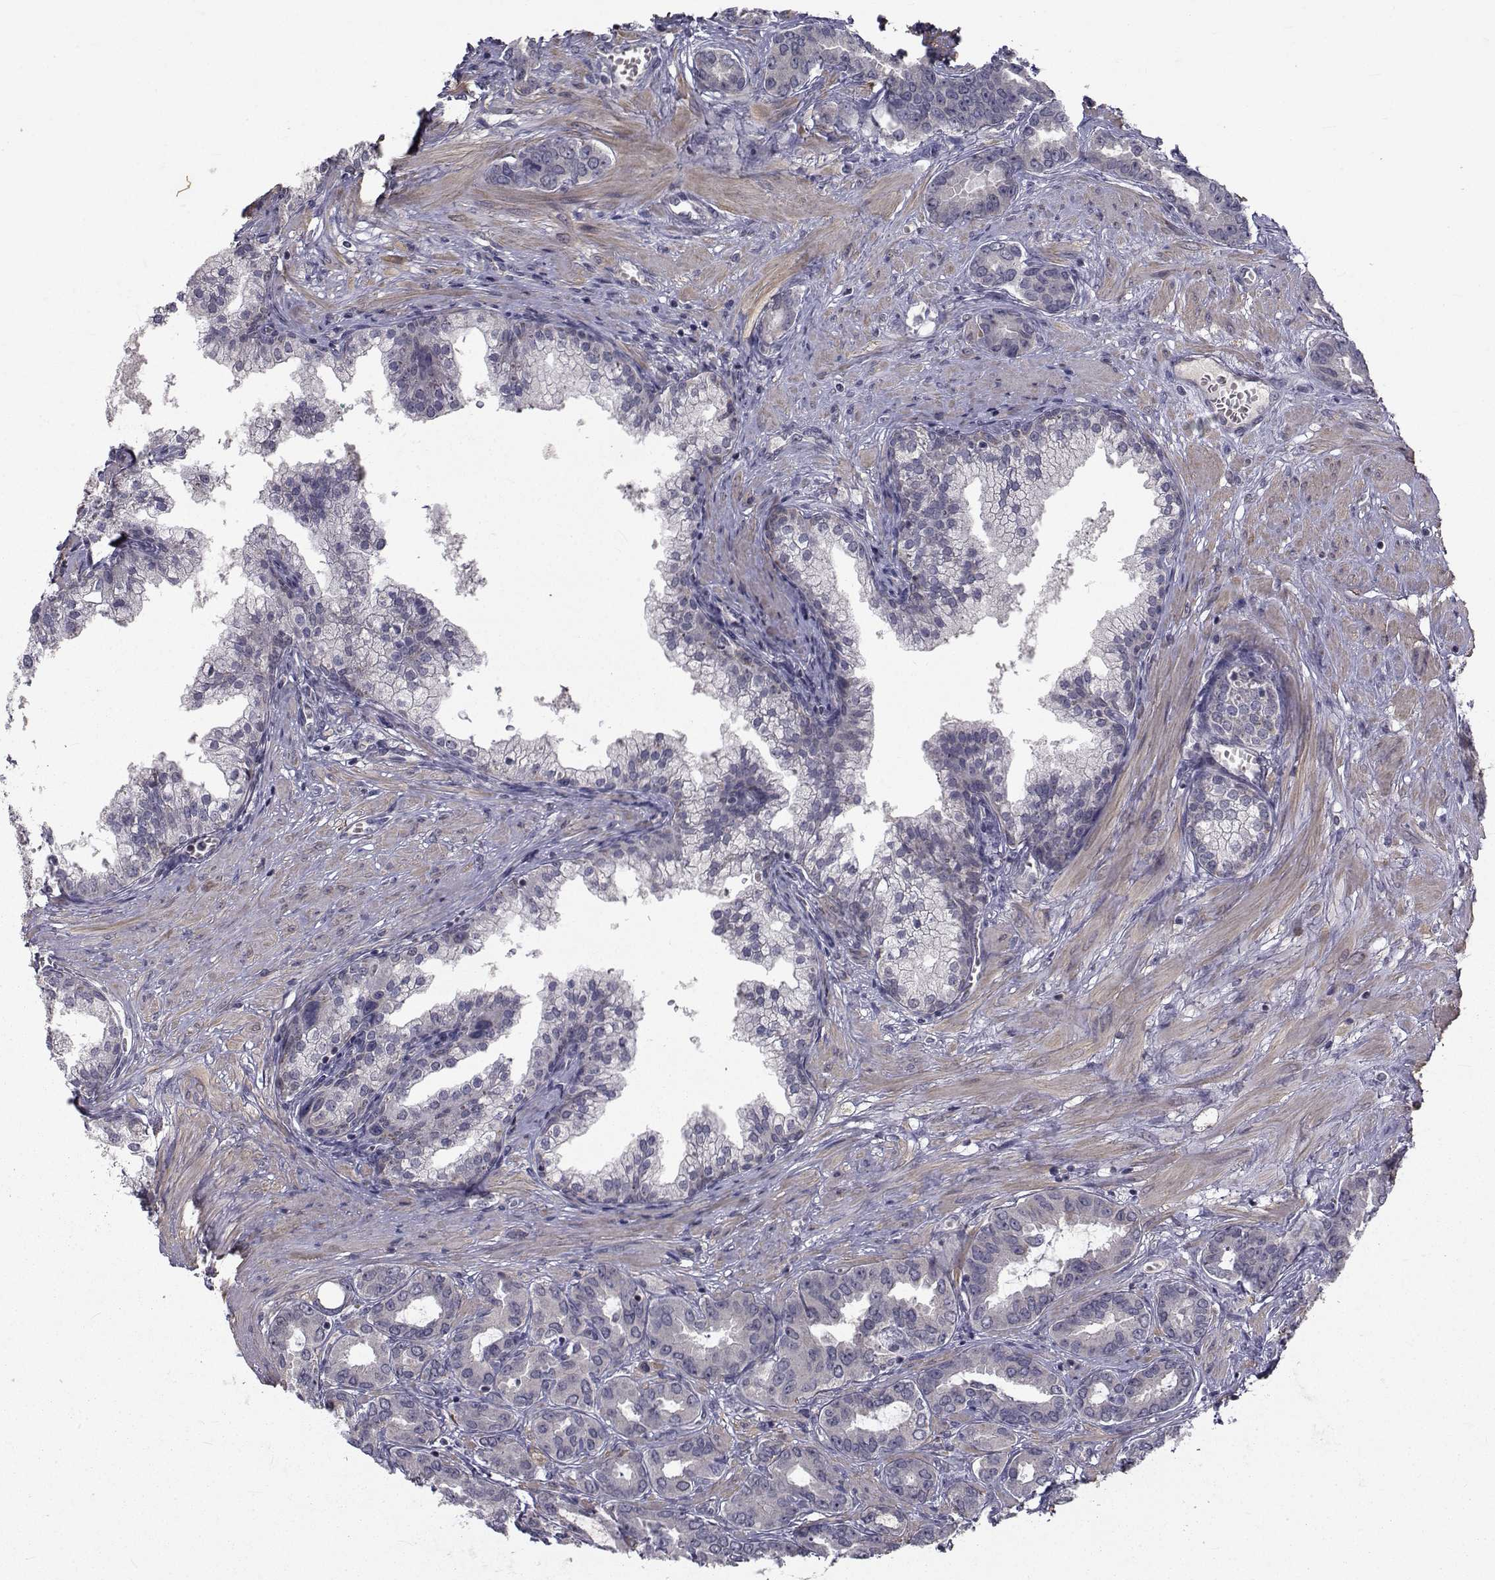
{"staining": {"intensity": "negative", "quantity": "none", "location": "none"}, "tissue": "prostate cancer", "cell_type": "Tumor cells", "image_type": "cancer", "snomed": [{"axis": "morphology", "description": "Adenocarcinoma, NOS"}, {"axis": "topography", "description": "Prostate"}], "caption": "Immunohistochemical staining of human prostate cancer (adenocarcinoma) displays no significant positivity in tumor cells.", "gene": "FDXR", "patient": {"sex": "male", "age": 67}}